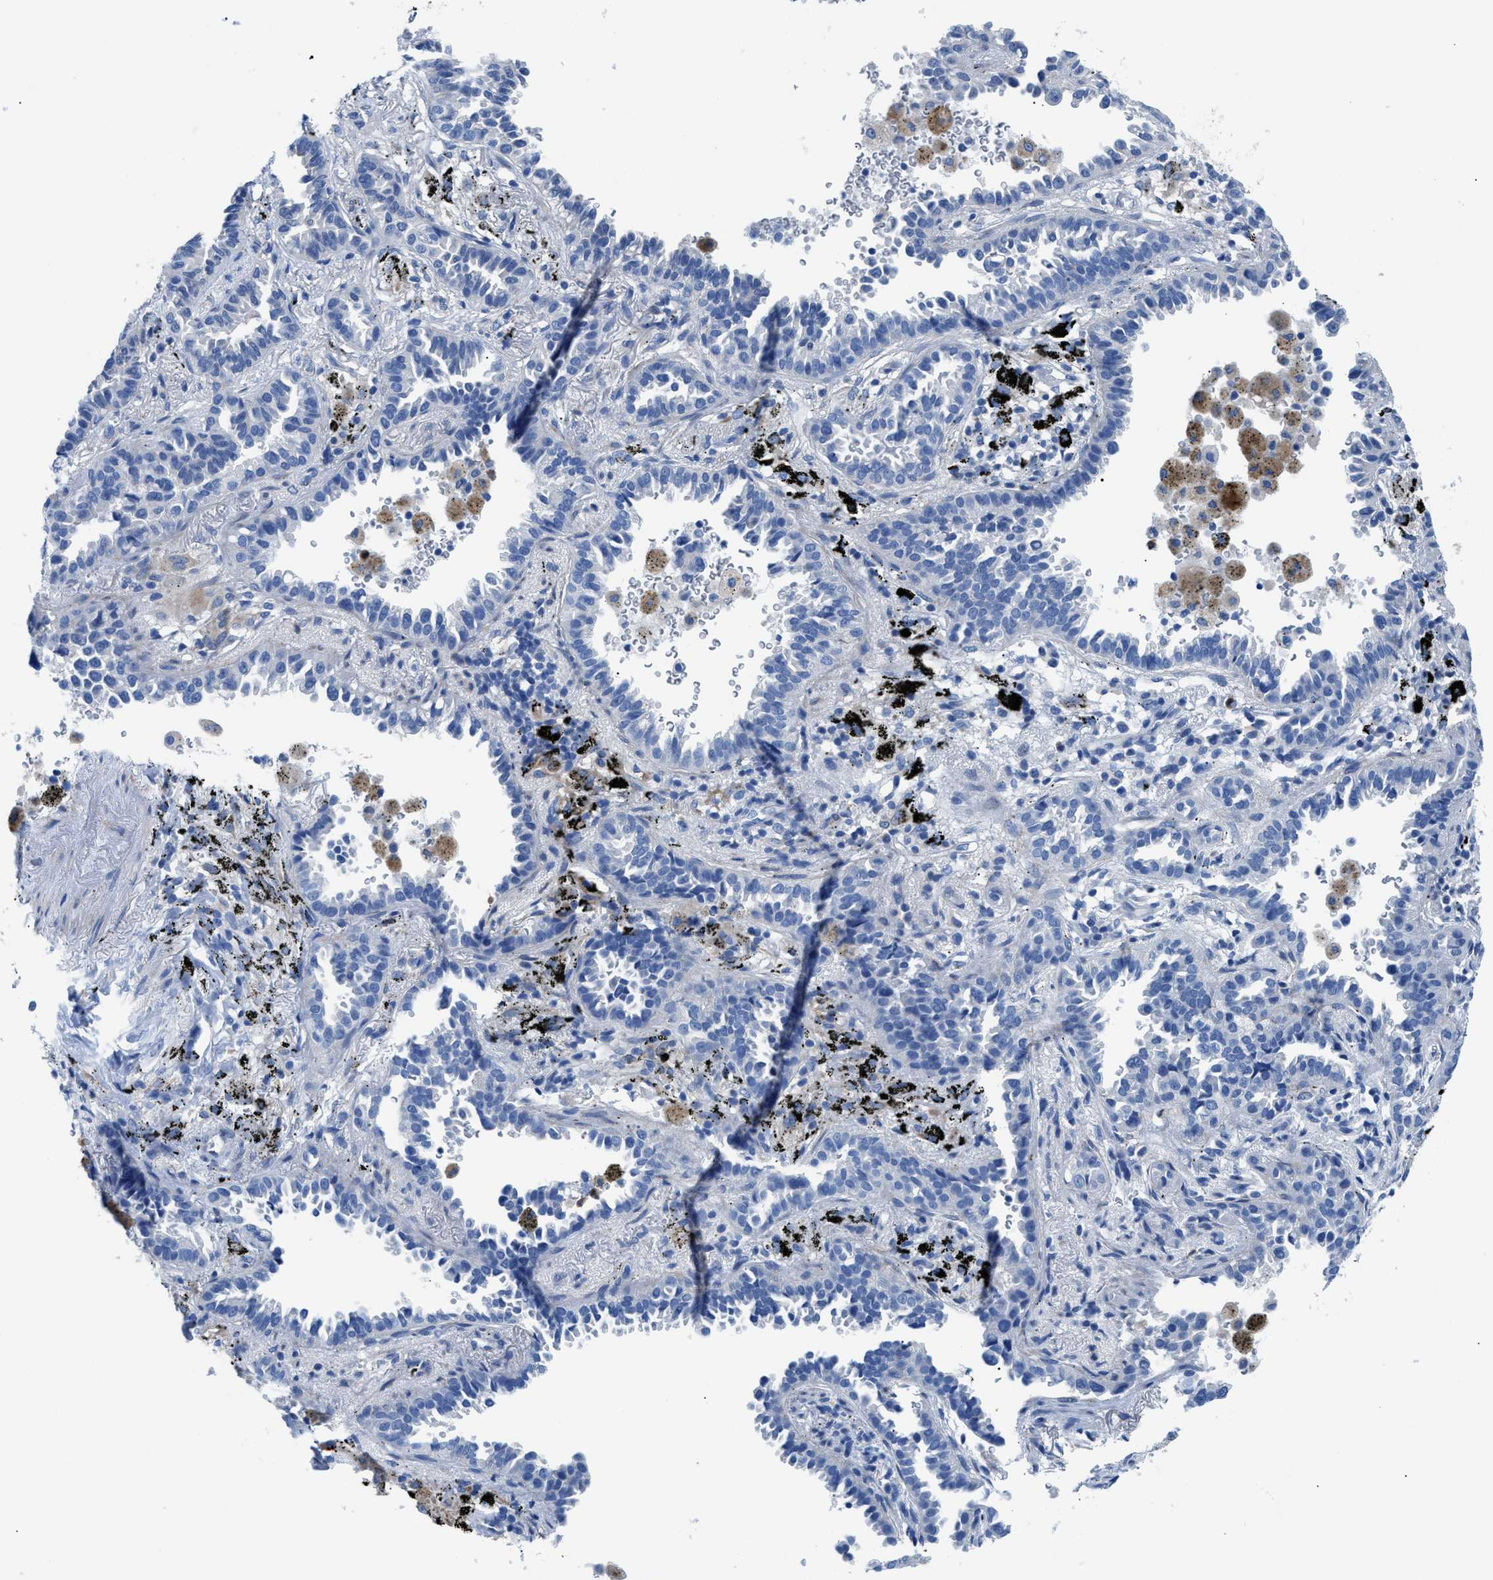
{"staining": {"intensity": "negative", "quantity": "none", "location": "none"}, "tissue": "lung cancer", "cell_type": "Tumor cells", "image_type": "cancer", "snomed": [{"axis": "morphology", "description": "Normal tissue, NOS"}, {"axis": "morphology", "description": "Adenocarcinoma, NOS"}, {"axis": "topography", "description": "Lung"}], "caption": "A photomicrograph of lung cancer (adenocarcinoma) stained for a protein shows no brown staining in tumor cells. (Stains: DAB (3,3'-diaminobenzidine) immunohistochemistry with hematoxylin counter stain, Microscopy: brightfield microscopy at high magnification).", "gene": "ITPR1", "patient": {"sex": "male", "age": 59}}